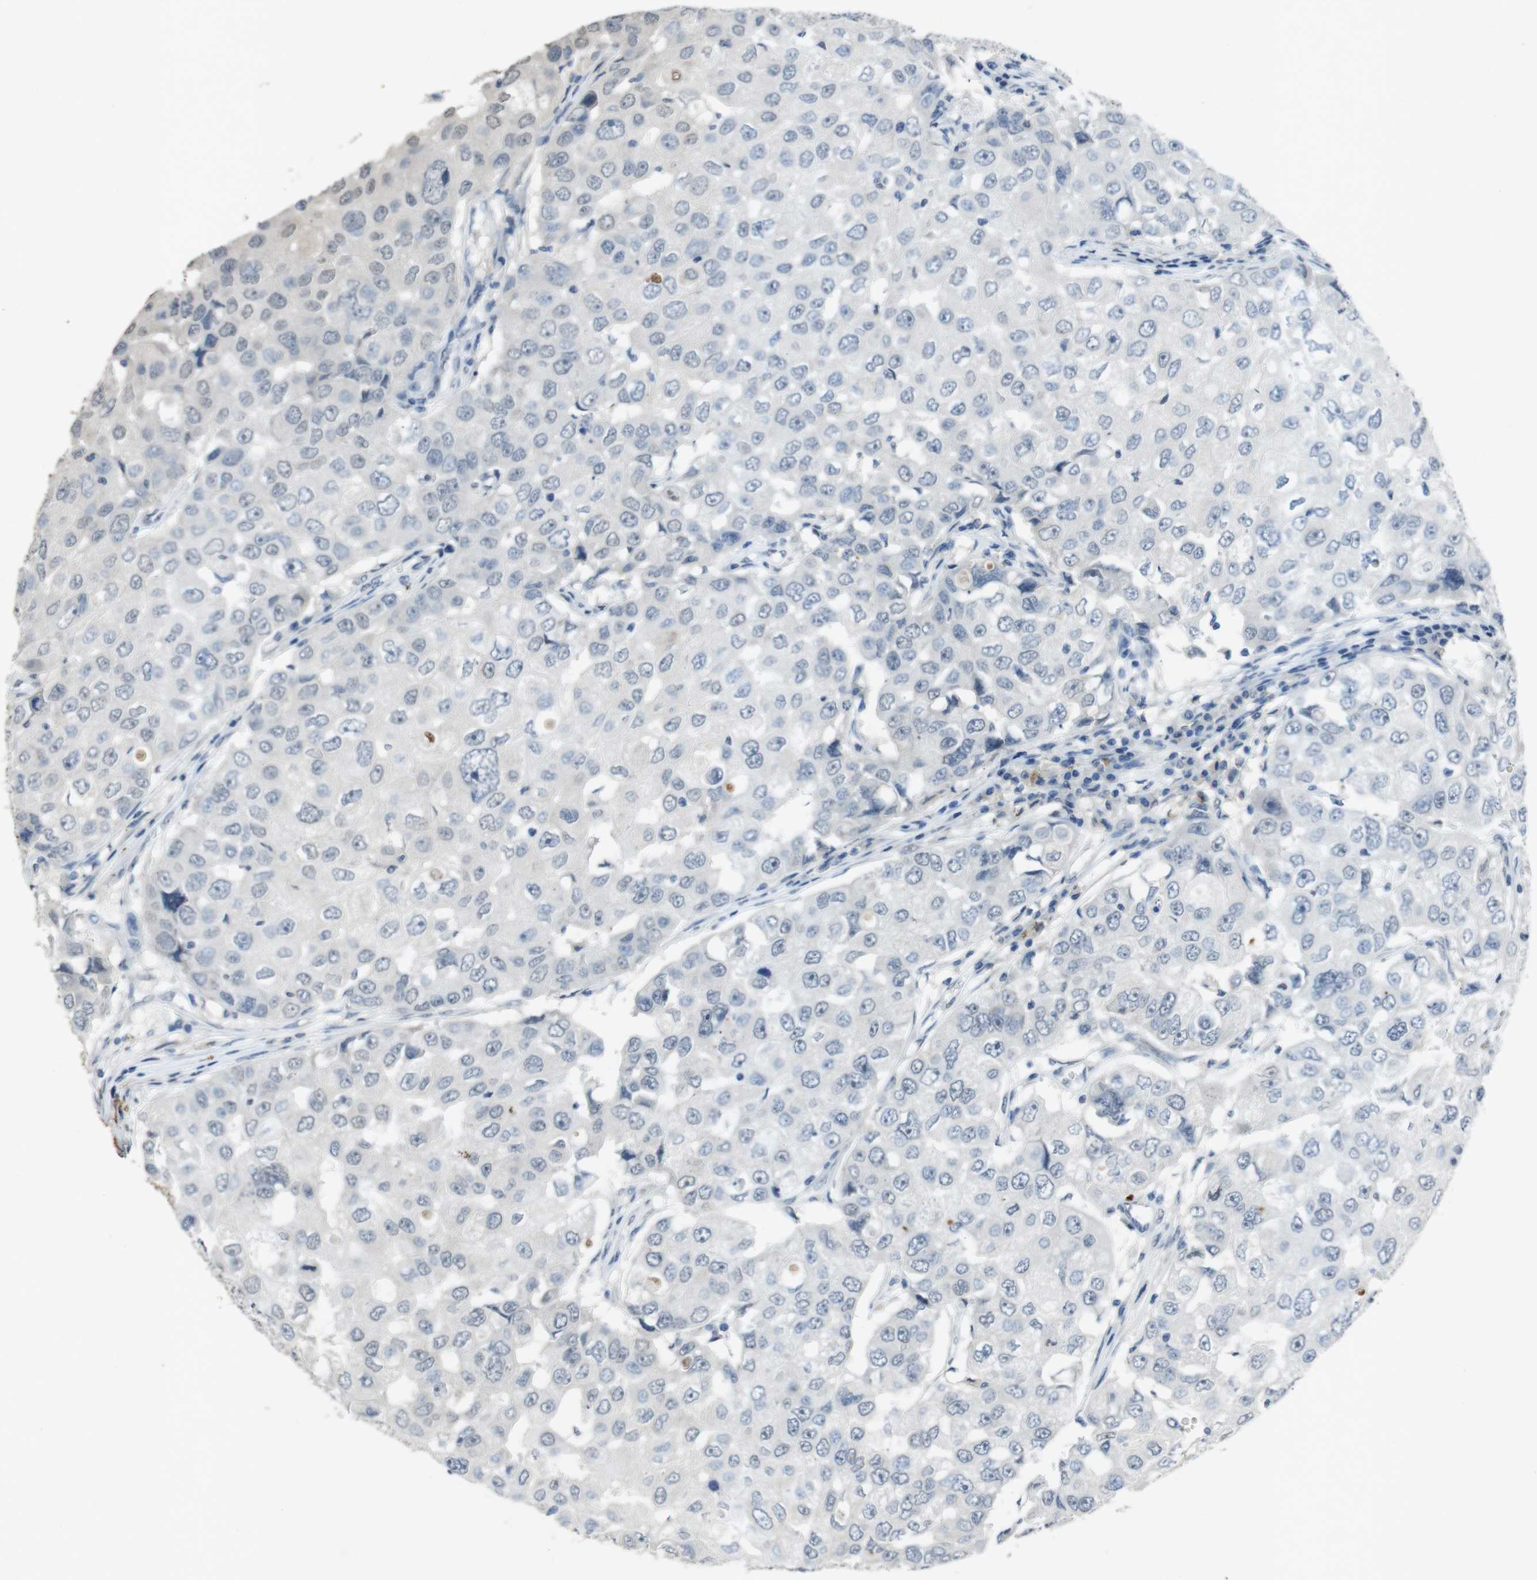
{"staining": {"intensity": "negative", "quantity": "none", "location": "none"}, "tissue": "breast cancer", "cell_type": "Tumor cells", "image_type": "cancer", "snomed": [{"axis": "morphology", "description": "Duct carcinoma"}, {"axis": "topography", "description": "Breast"}], "caption": "Breast cancer was stained to show a protein in brown. There is no significant positivity in tumor cells.", "gene": "STBD1", "patient": {"sex": "female", "age": 27}}